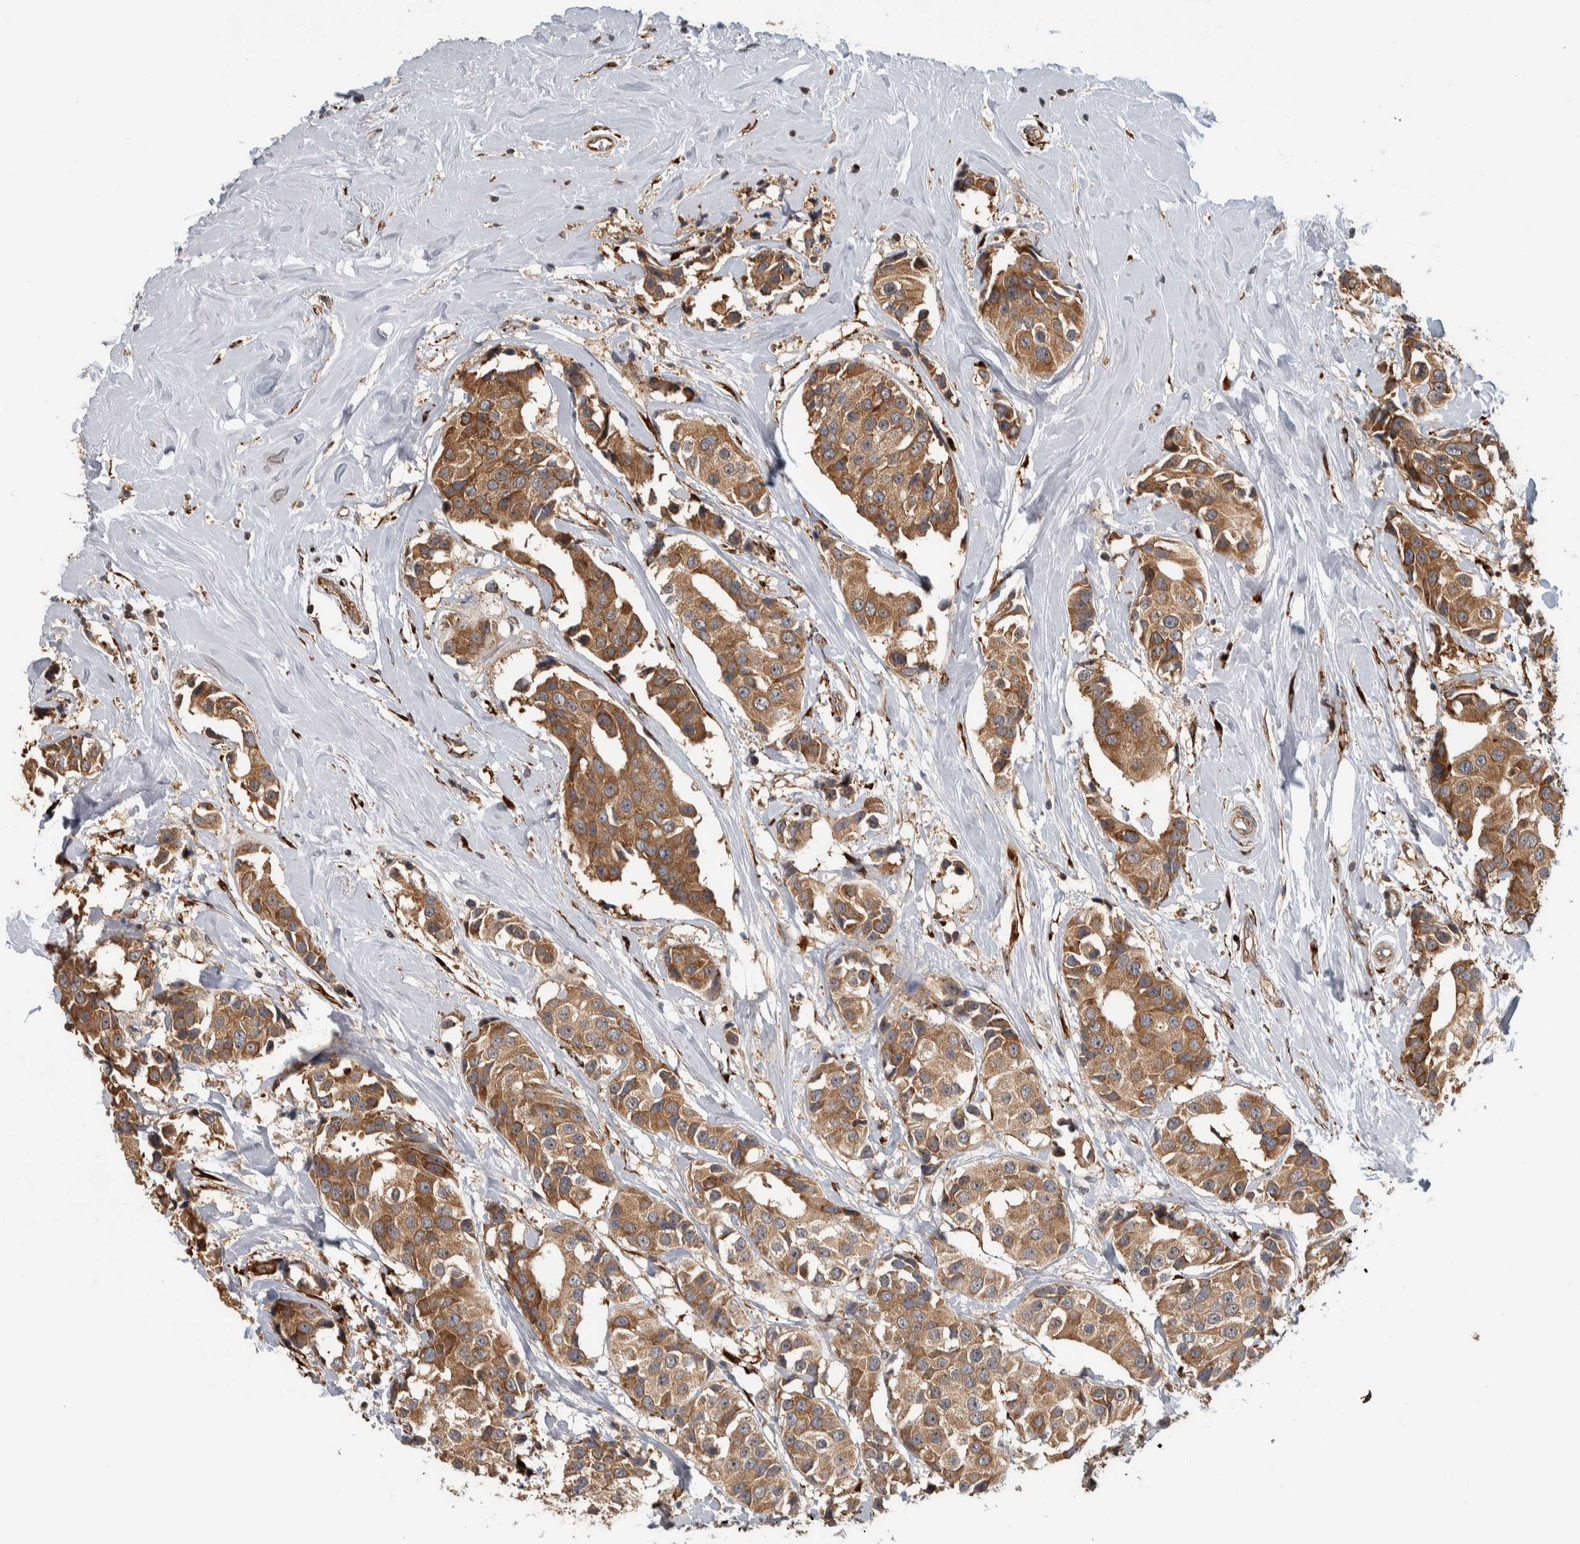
{"staining": {"intensity": "moderate", "quantity": ">75%", "location": "cytoplasmic/membranous"}, "tissue": "breast cancer", "cell_type": "Tumor cells", "image_type": "cancer", "snomed": [{"axis": "morphology", "description": "Normal tissue, NOS"}, {"axis": "morphology", "description": "Duct carcinoma"}, {"axis": "topography", "description": "Breast"}], "caption": "DAB immunohistochemical staining of breast cancer reveals moderate cytoplasmic/membranous protein staining in approximately >75% of tumor cells.", "gene": "EIF3H", "patient": {"sex": "female", "age": 39}}